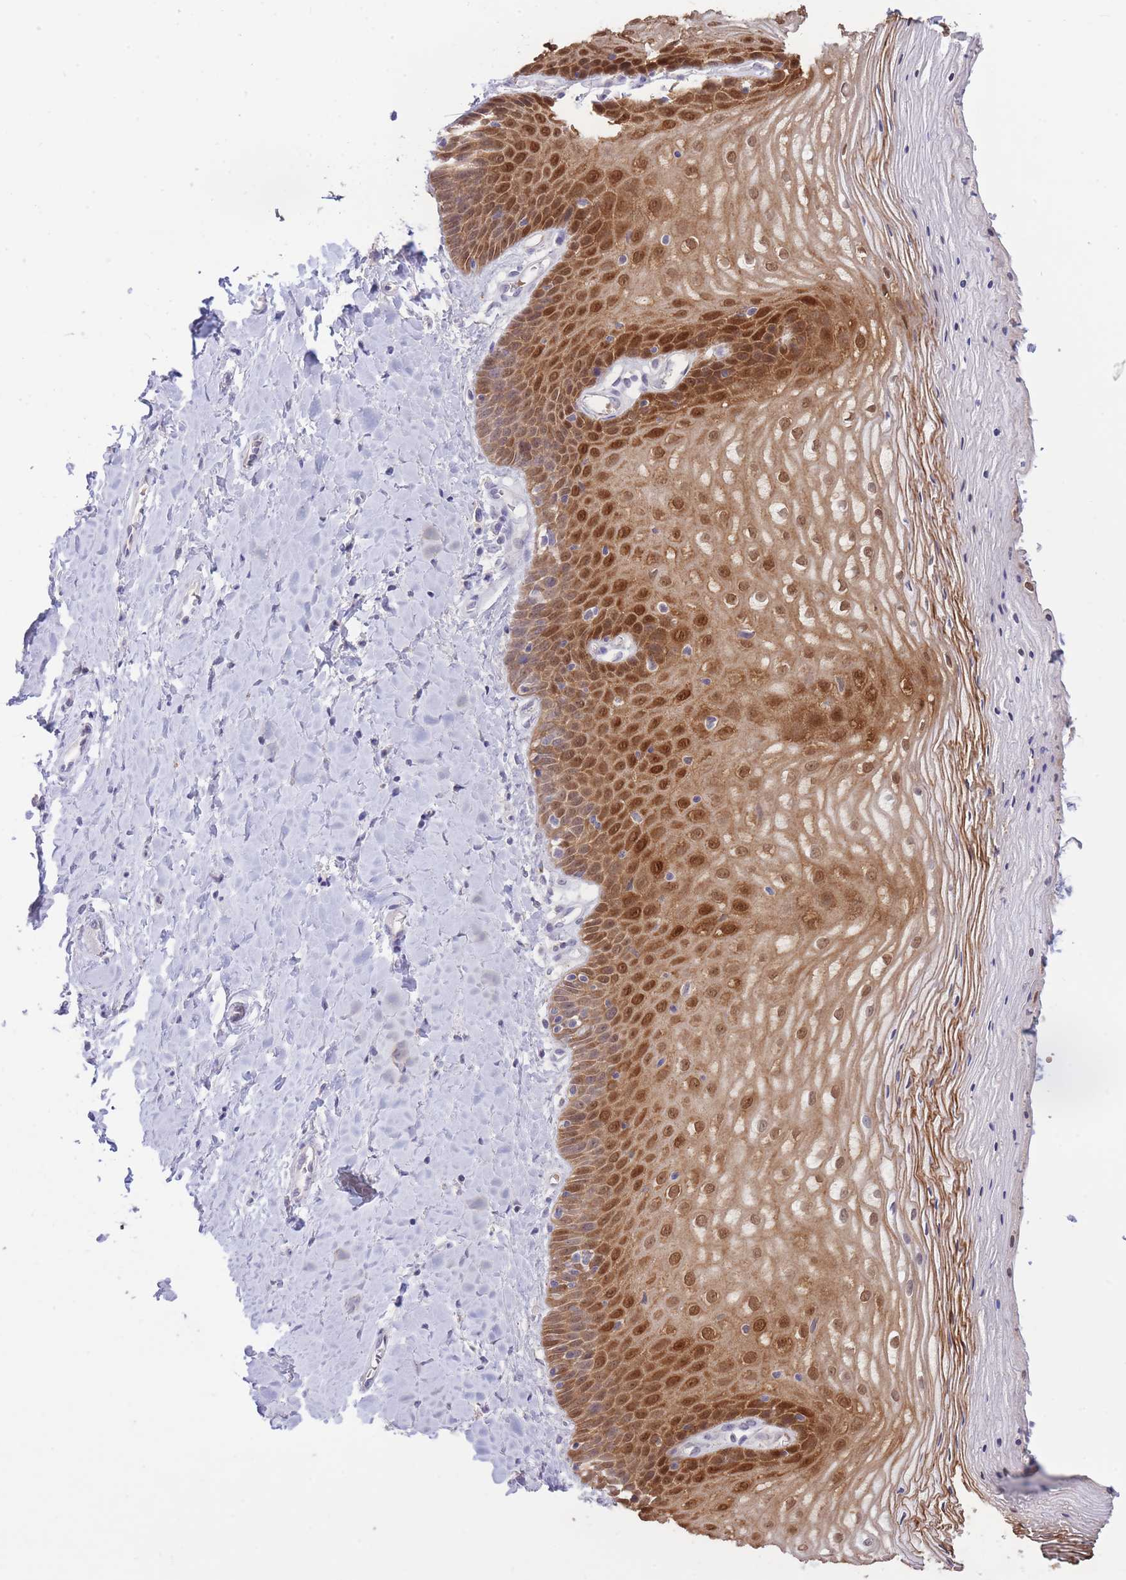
{"staining": {"intensity": "moderate", "quantity": ">75%", "location": "cytoplasmic/membranous,nuclear"}, "tissue": "vagina", "cell_type": "Squamous epithelial cells", "image_type": "normal", "snomed": [{"axis": "morphology", "description": "Normal tissue, NOS"}, {"axis": "topography", "description": "Vagina"}], "caption": "A brown stain shows moderate cytoplasmic/membranous,nuclear positivity of a protein in squamous epithelial cells of benign vagina. (brown staining indicates protein expression, while blue staining denotes nuclei).", "gene": "FBXO46", "patient": {"sex": "female", "age": 65}}